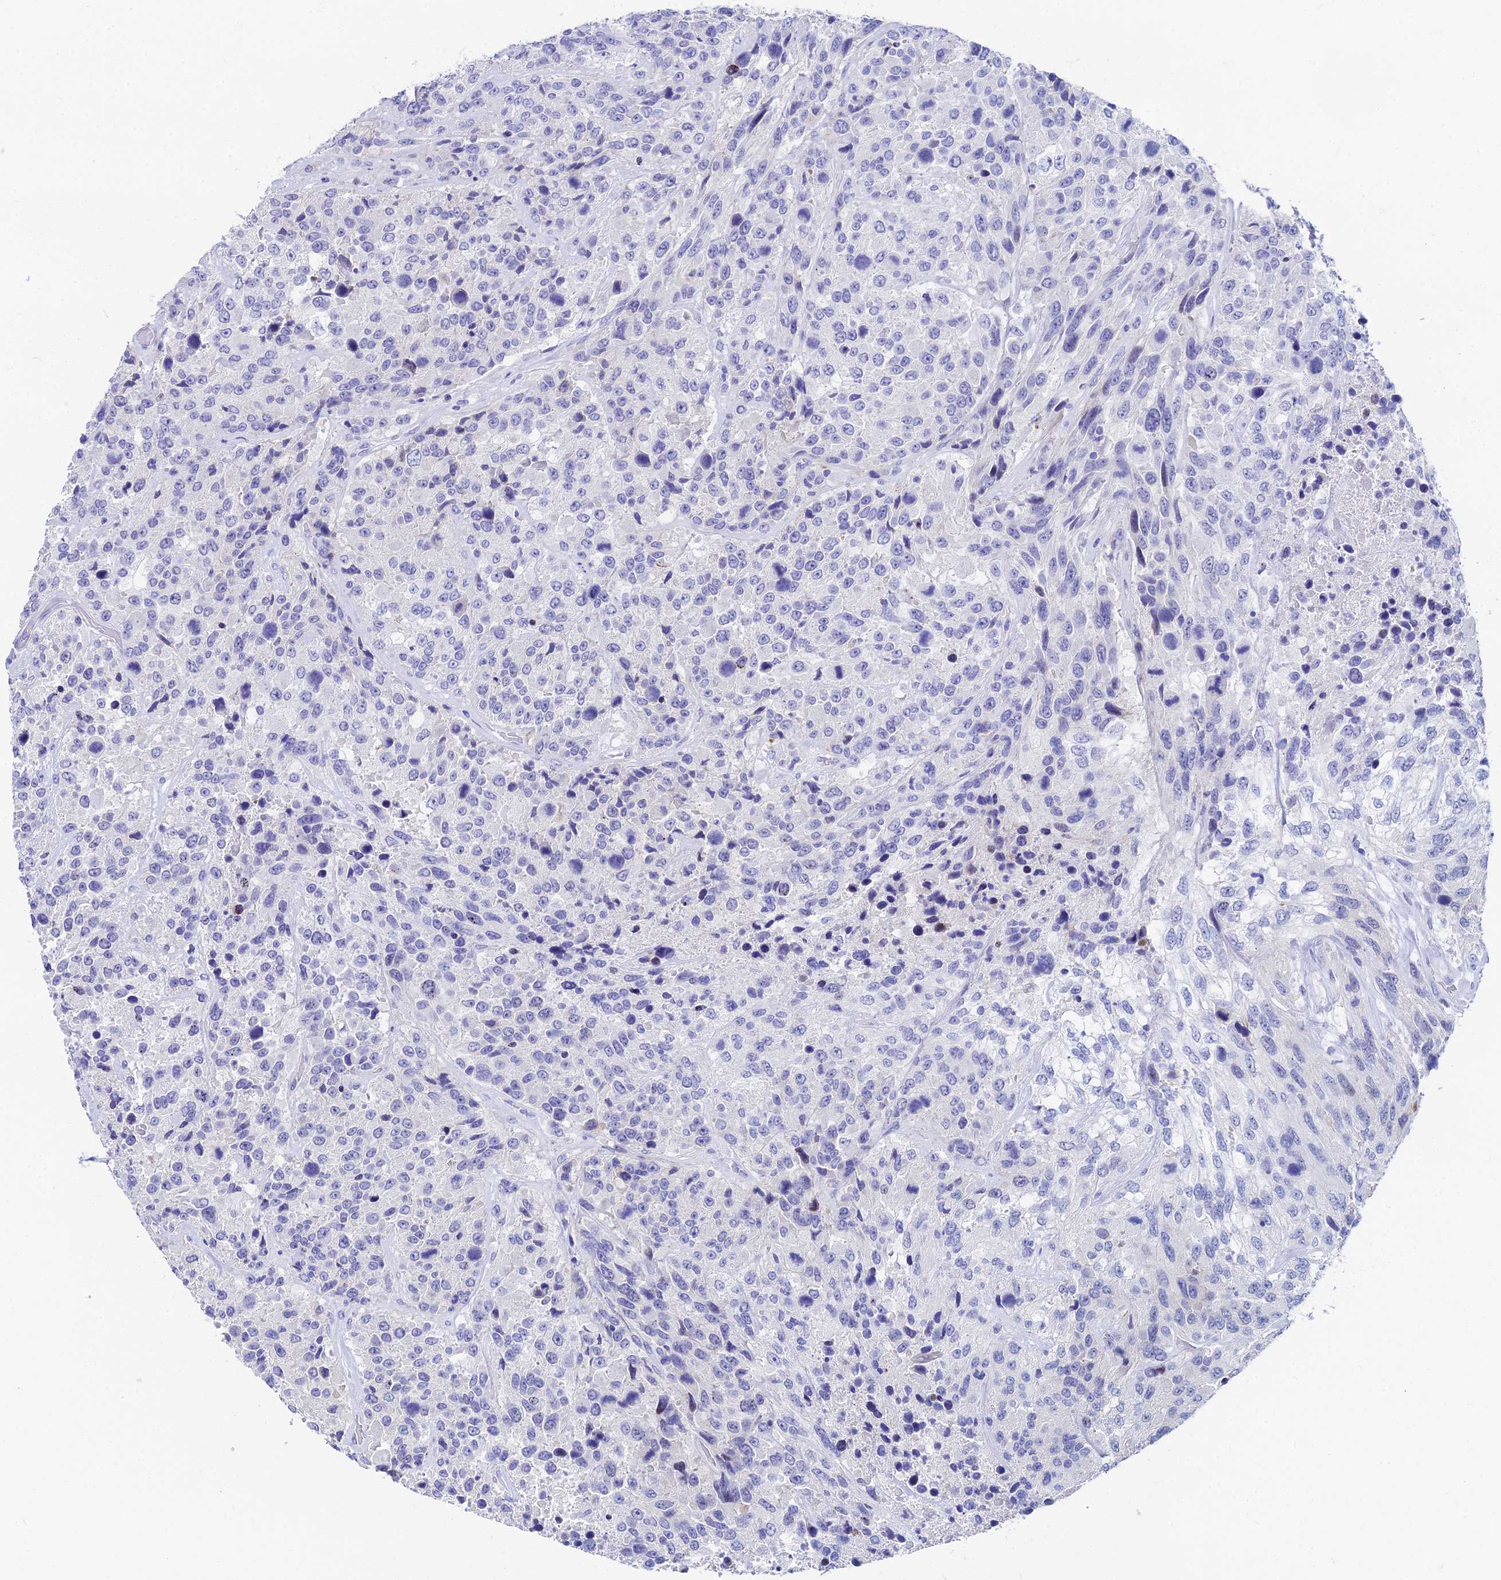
{"staining": {"intensity": "negative", "quantity": "none", "location": "none"}, "tissue": "urothelial cancer", "cell_type": "Tumor cells", "image_type": "cancer", "snomed": [{"axis": "morphology", "description": "Urothelial carcinoma, High grade"}, {"axis": "topography", "description": "Urinary bladder"}], "caption": "This is a photomicrograph of IHC staining of urothelial cancer, which shows no positivity in tumor cells.", "gene": "HSPA1L", "patient": {"sex": "female", "age": 70}}